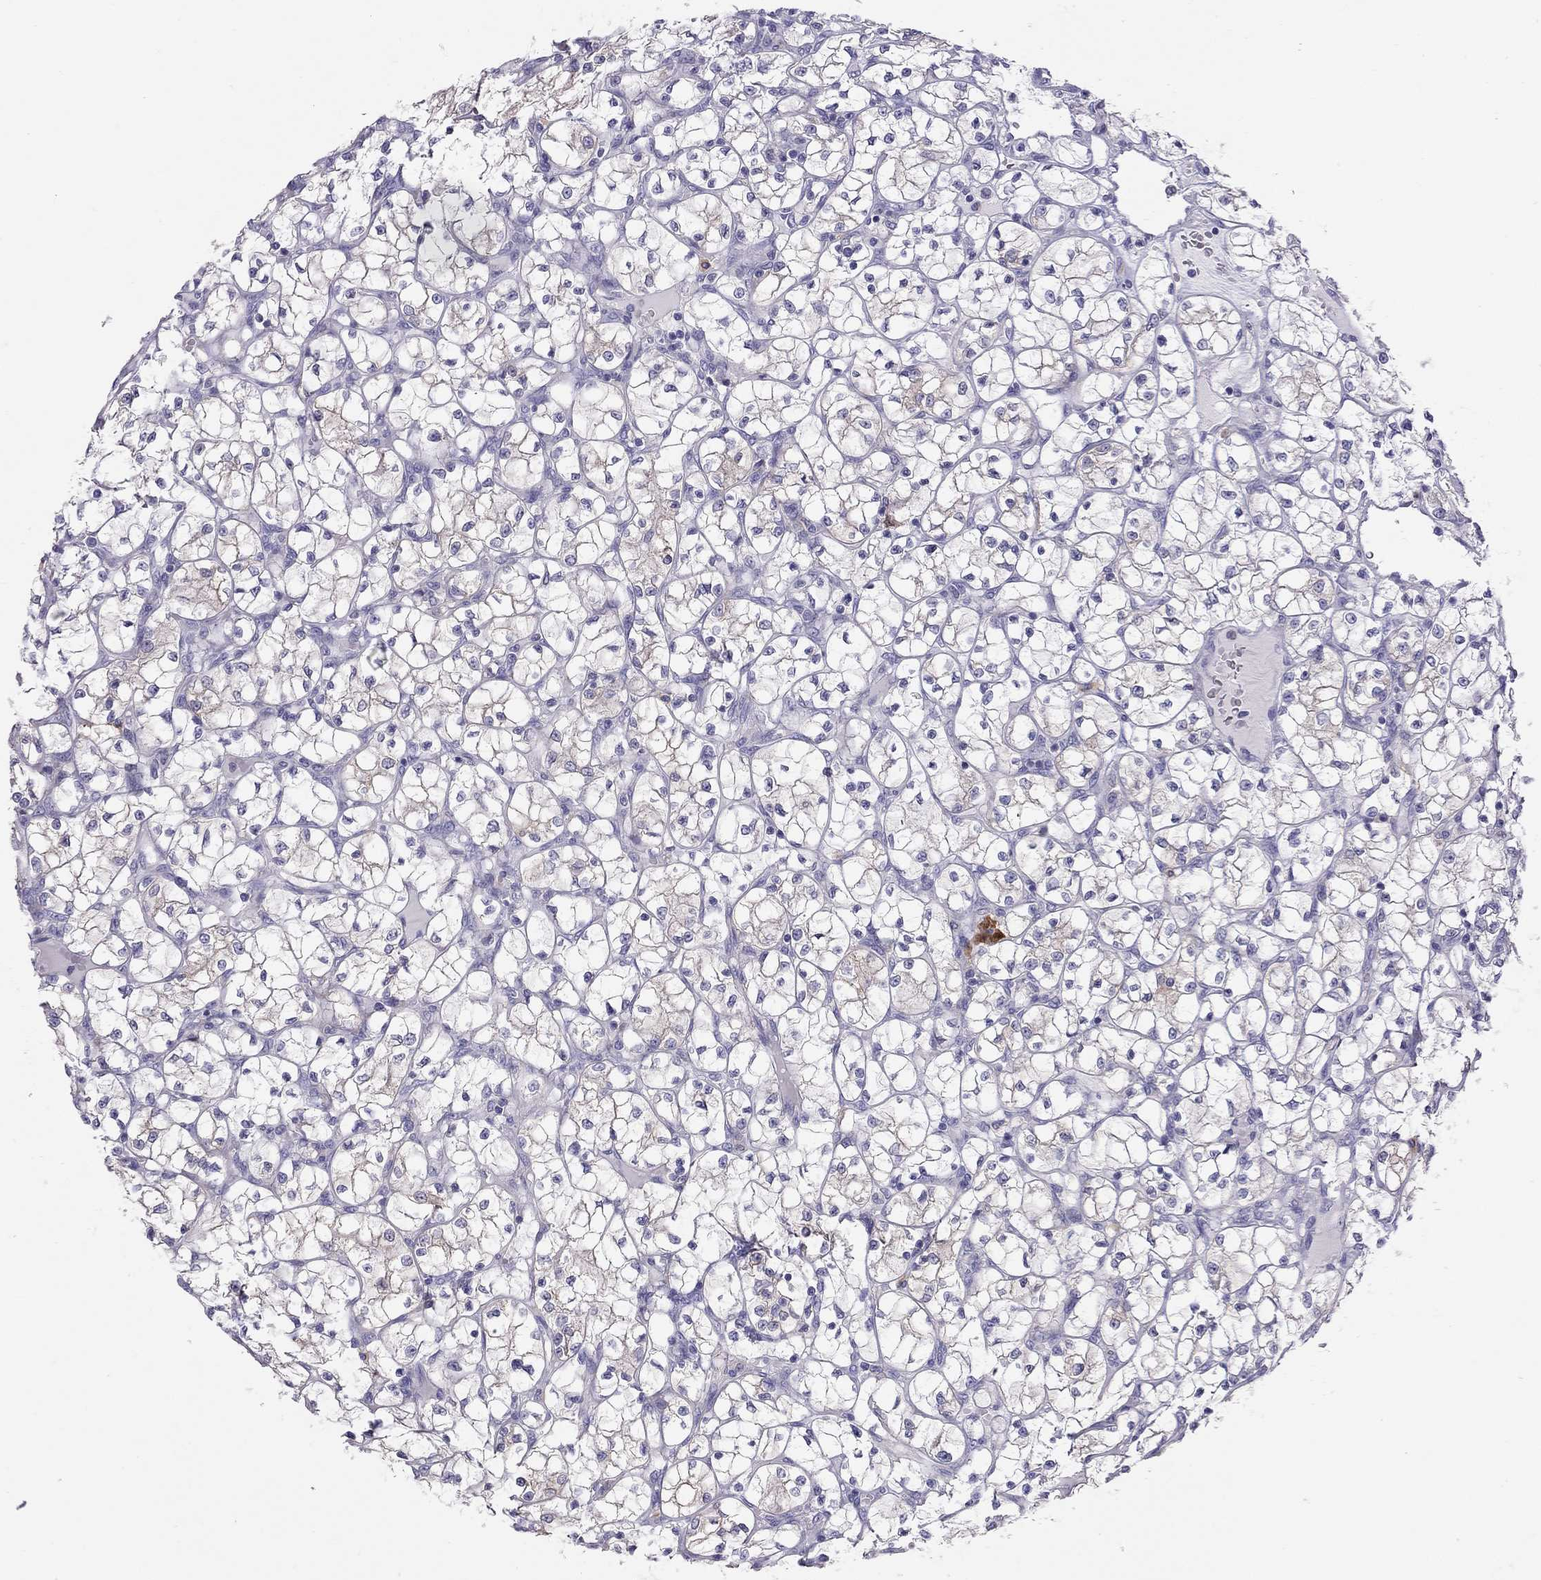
{"staining": {"intensity": "negative", "quantity": "none", "location": "none"}, "tissue": "renal cancer", "cell_type": "Tumor cells", "image_type": "cancer", "snomed": [{"axis": "morphology", "description": "Adenocarcinoma, NOS"}, {"axis": "topography", "description": "Kidney"}], "caption": "Tumor cells show no significant expression in renal adenocarcinoma.", "gene": "ALOX15B", "patient": {"sex": "female", "age": 64}}